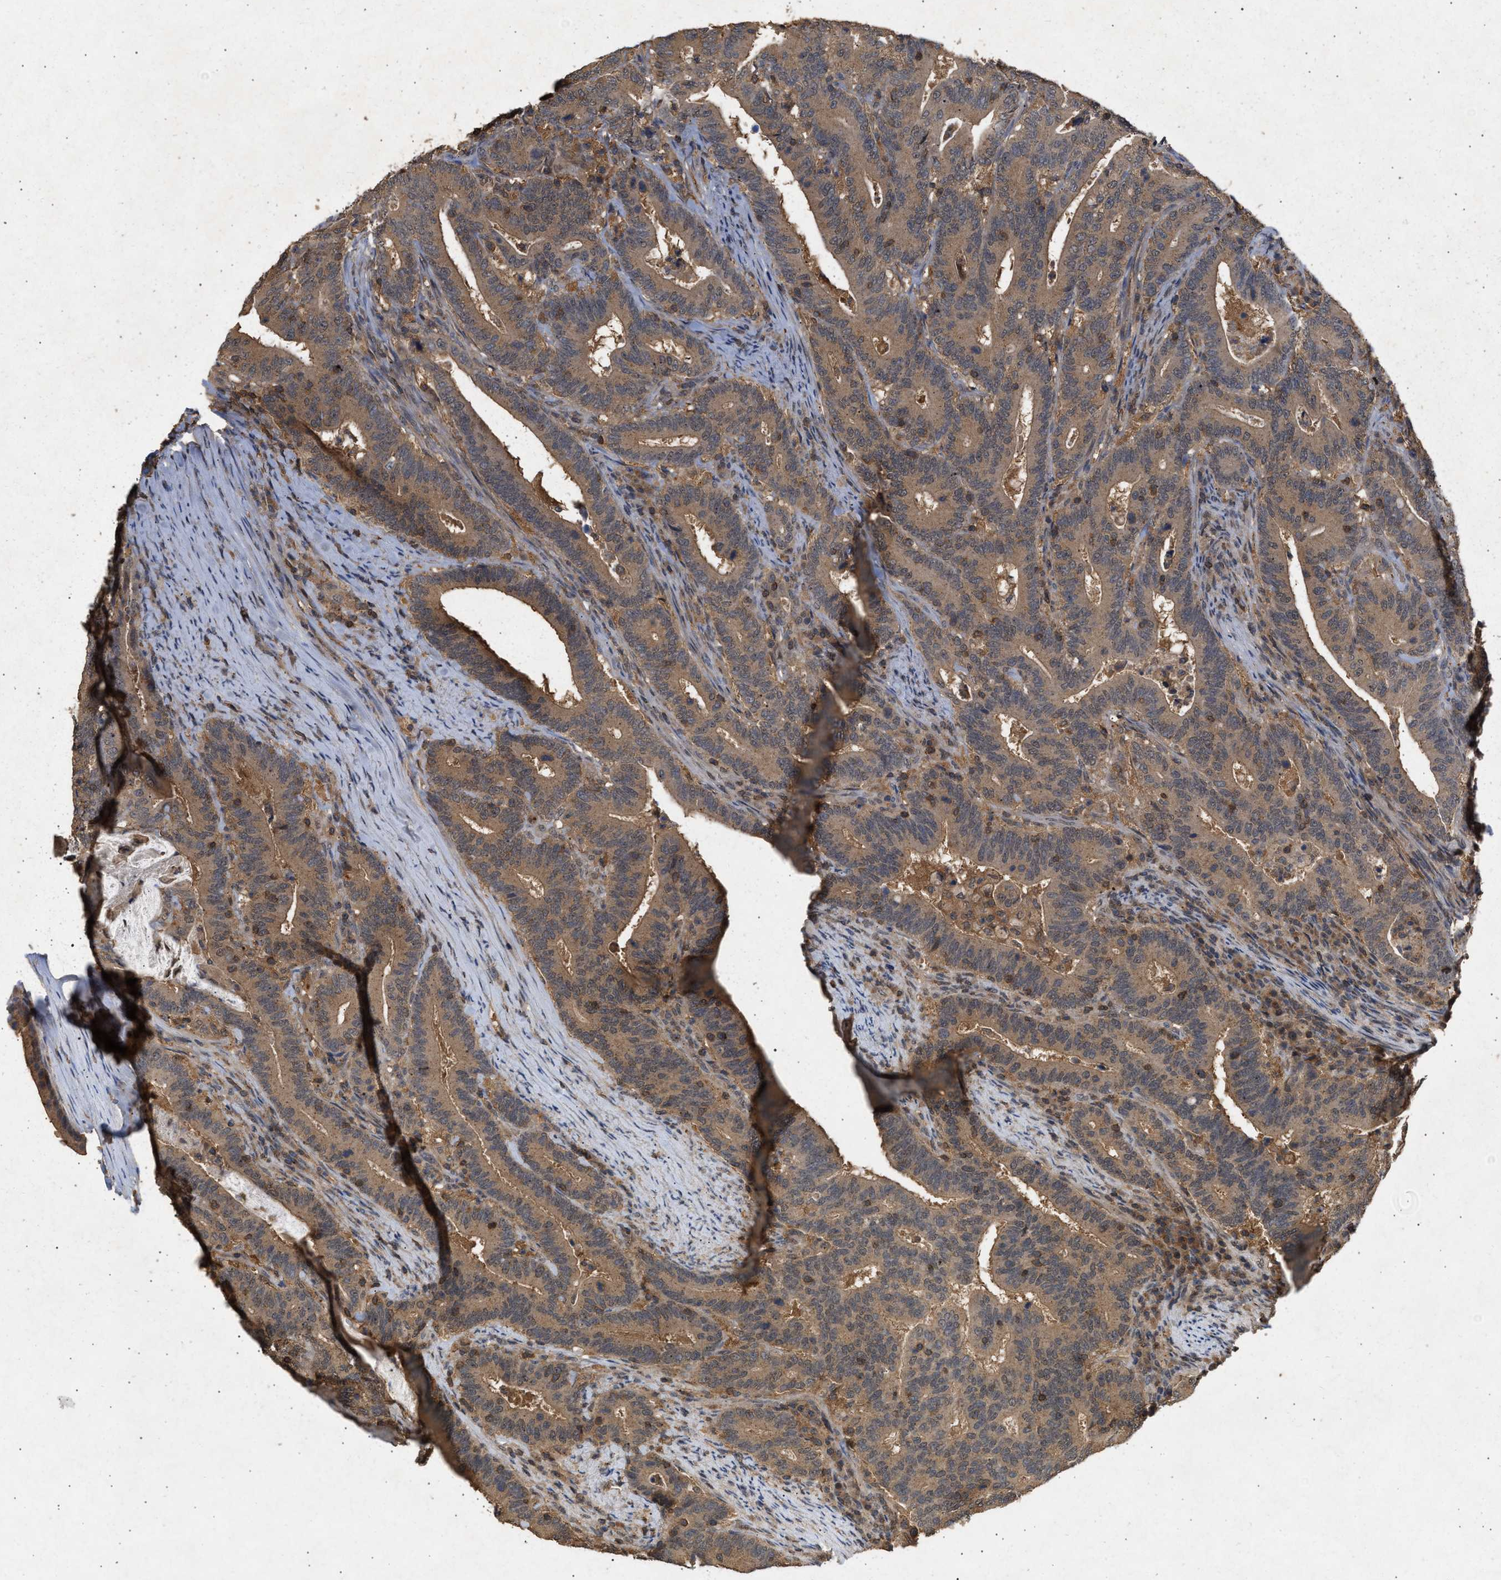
{"staining": {"intensity": "moderate", "quantity": ">75%", "location": "cytoplasmic/membranous"}, "tissue": "colorectal cancer", "cell_type": "Tumor cells", "image_type": "cancer", "snomed": [{"axis": "morphology", "description": "Adenocarcinoma, NOS"}, {"axis": "topography", "description": "Colon"}], "caption": "The immunohistochemical stain shows moderate cytoplasmic/membranous positivity in tumor cells of colorectal adenocarcinoma tissue.", "gene": "FITM1", "patient": {"sex": "female", "age": 66}}